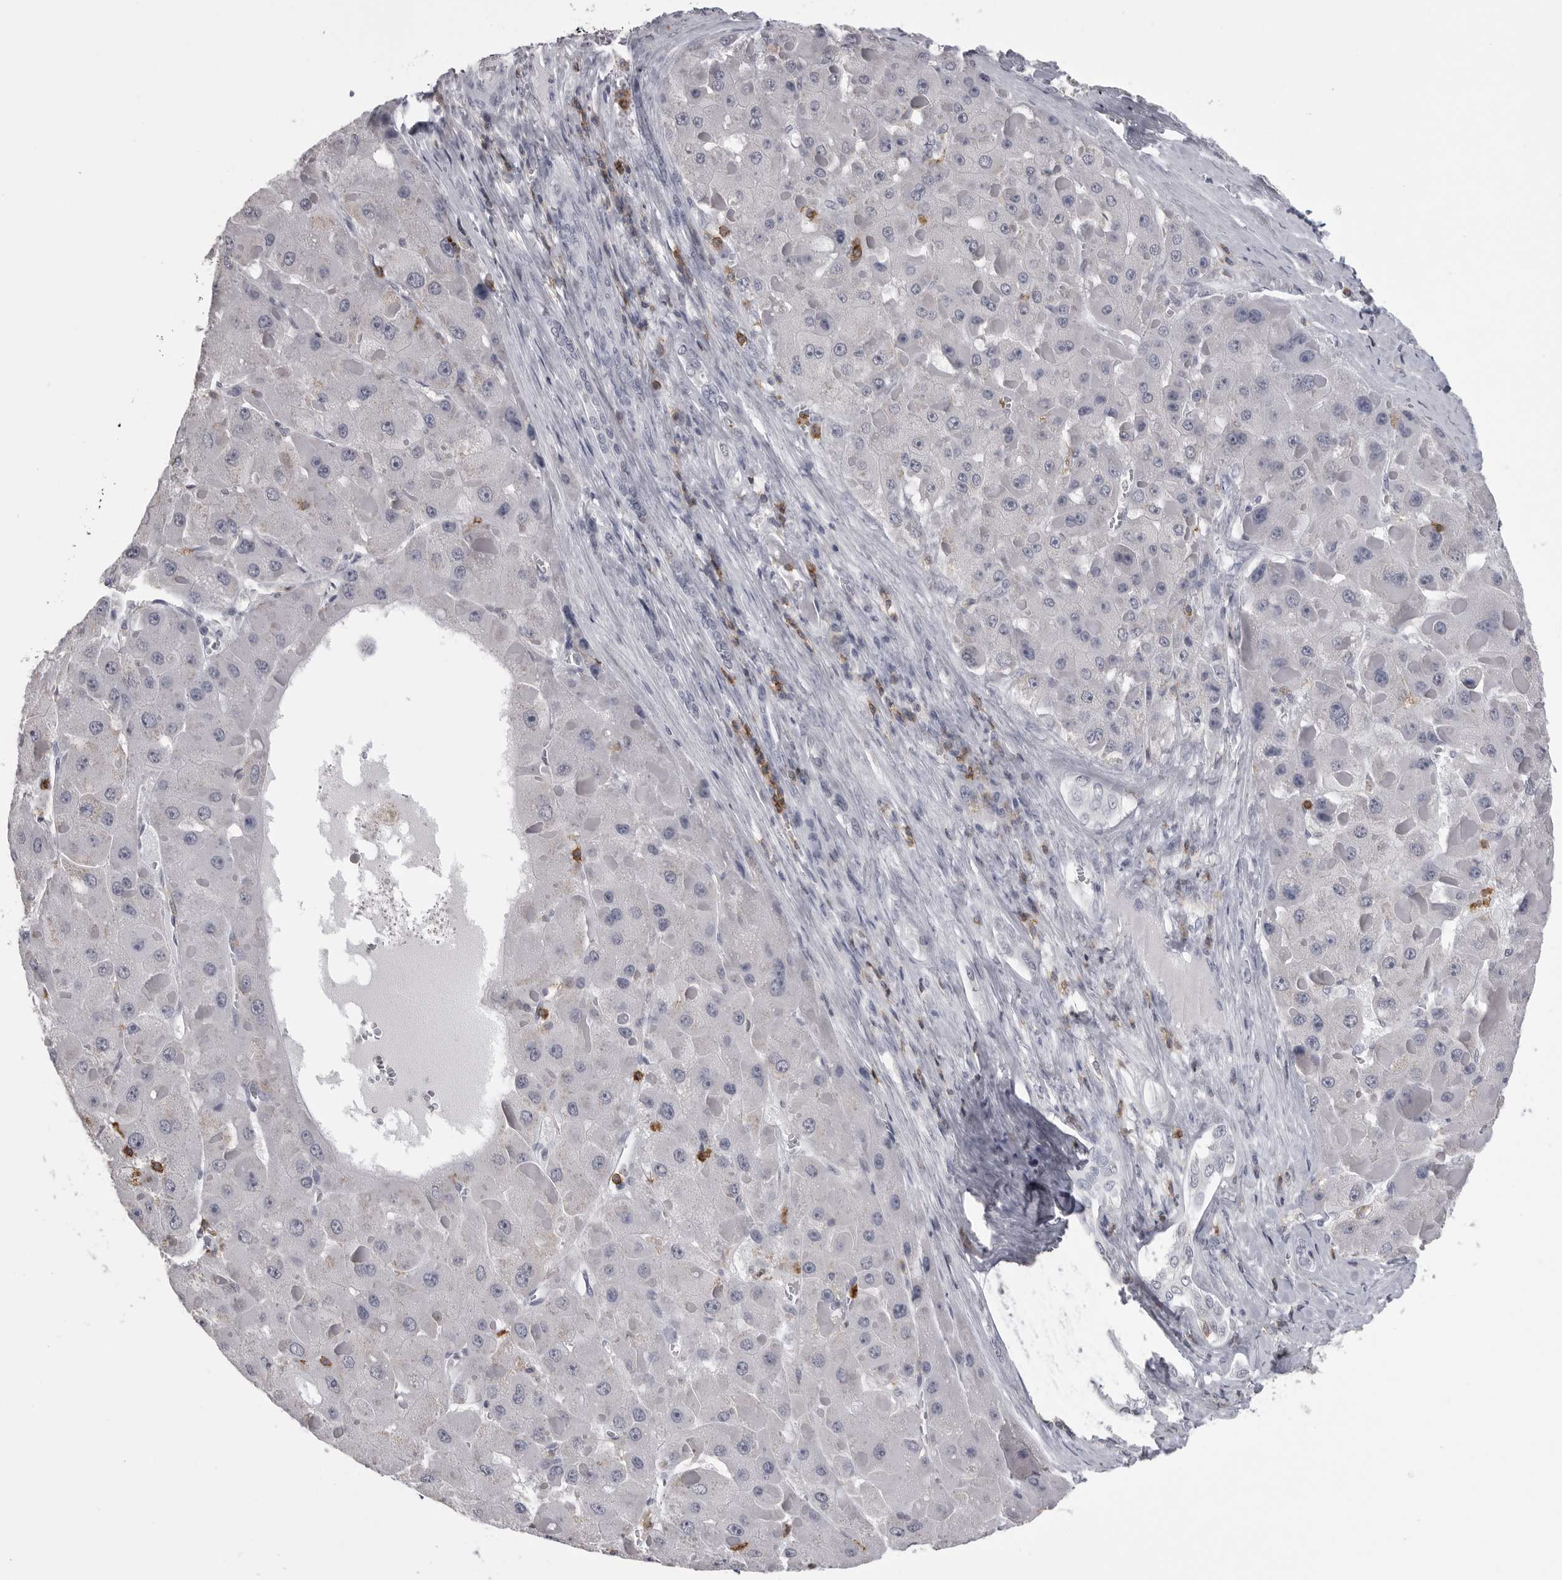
{"staining": {"intensity": "negative", "quantity": "none", "location": "none"}, "tissue": "liver cancer", "cell_type": "Tumor cells", "image_type": "cancer", "snomed": [{"axis": "morphology", "description": "Carcinoma, Hepatocellular, NOS"}, {"axis": "topography", "description": "Liver"}], "caption": "Immunohistochemical staining of human hepatocellular carcinoma (liver) displays no significant expression in tumor cells.", "gene": "ITGAL", "patient": {"sex": "female", "age": 73}}